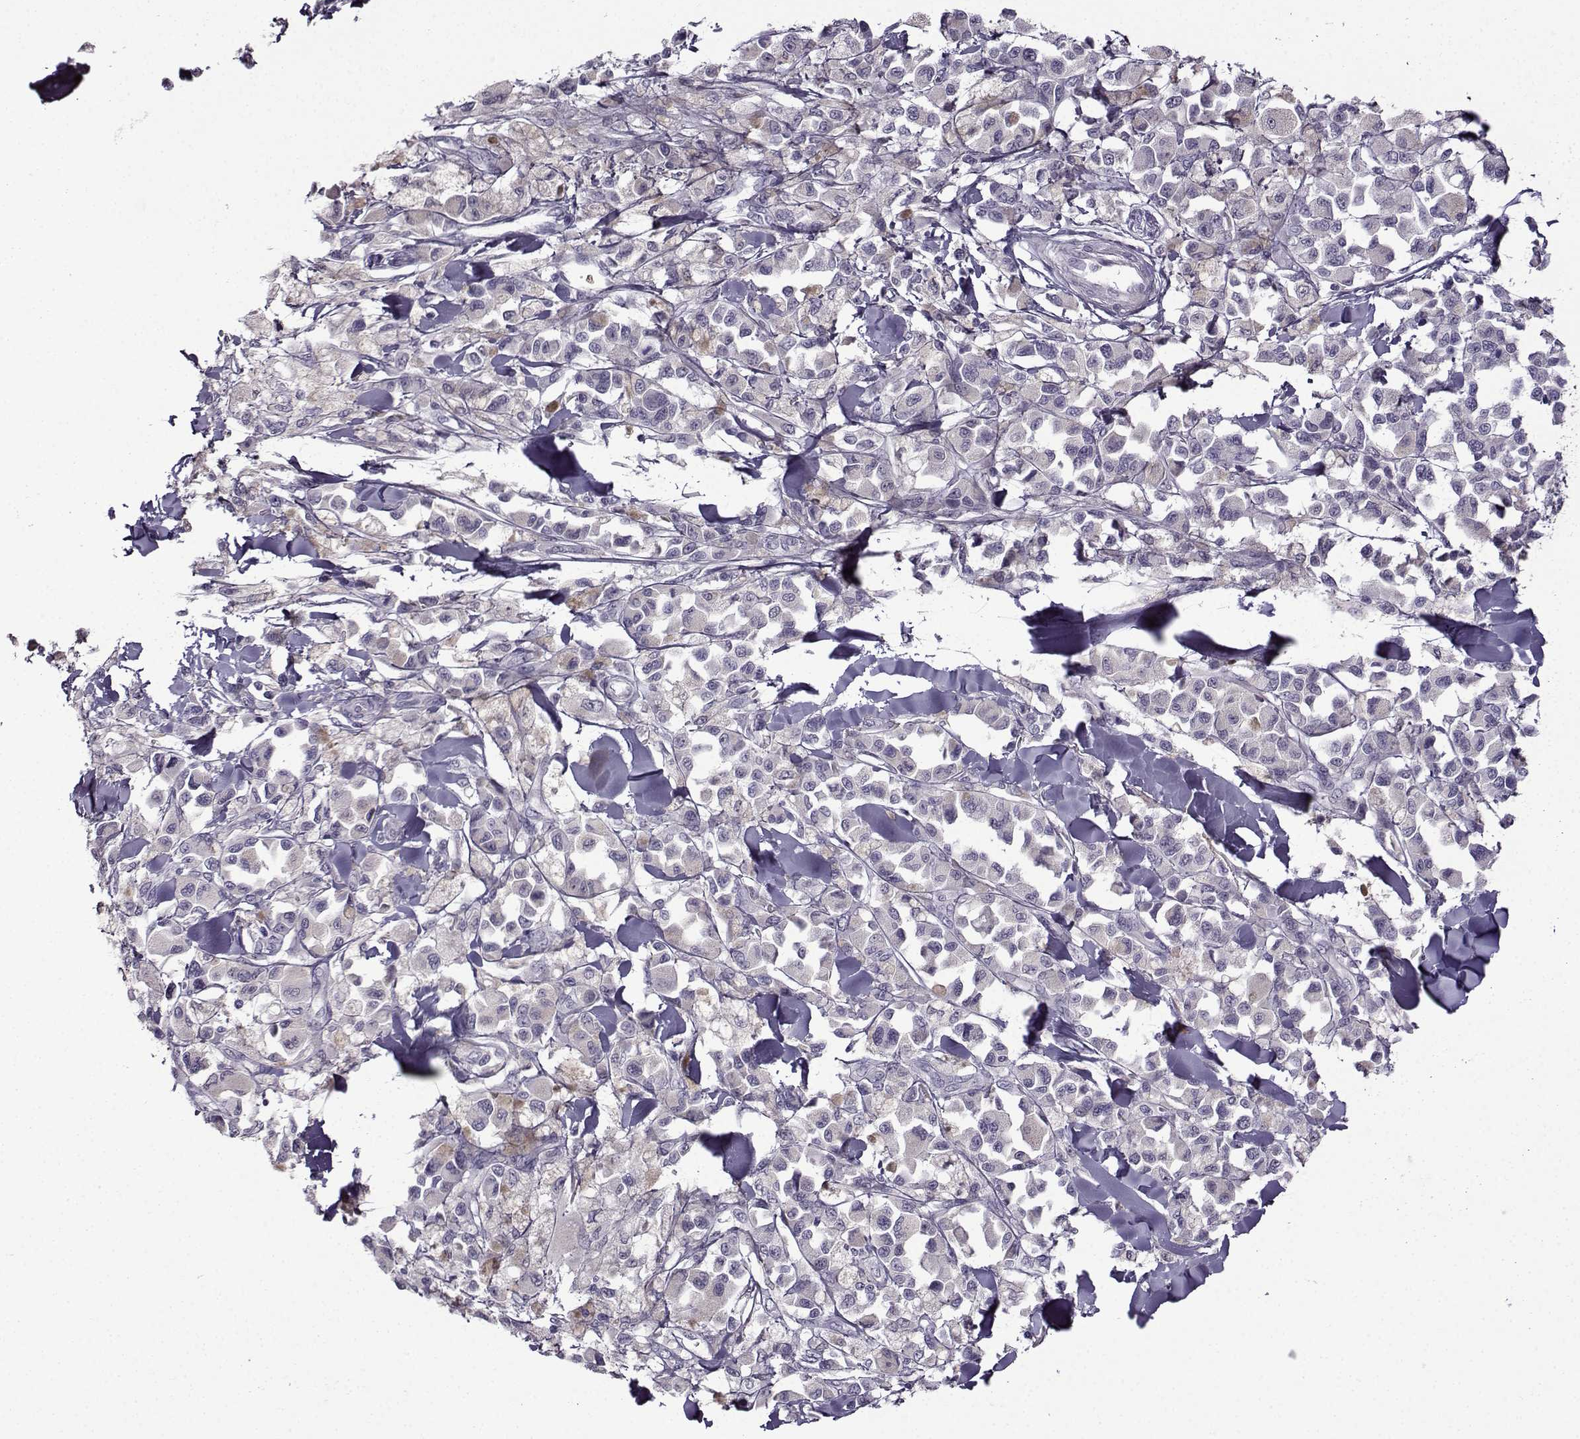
{"staining": {"intensity": "negative", "quantity": "none", "location": "none"}, "tissue": "melanoma", "cell_type": "Tumor cells", "image_type": "cancer", "snomed": [{"axis": "morphology", "description": "Malignant melanoma, NOS"}, {"axis": "topography", "description": "Skin"}], "caption": "The micrograph shows no significant staining in tumor cells of melanoma.", "gene": "CRYBB1", "patient": {"sex": "female", "age": 58}}